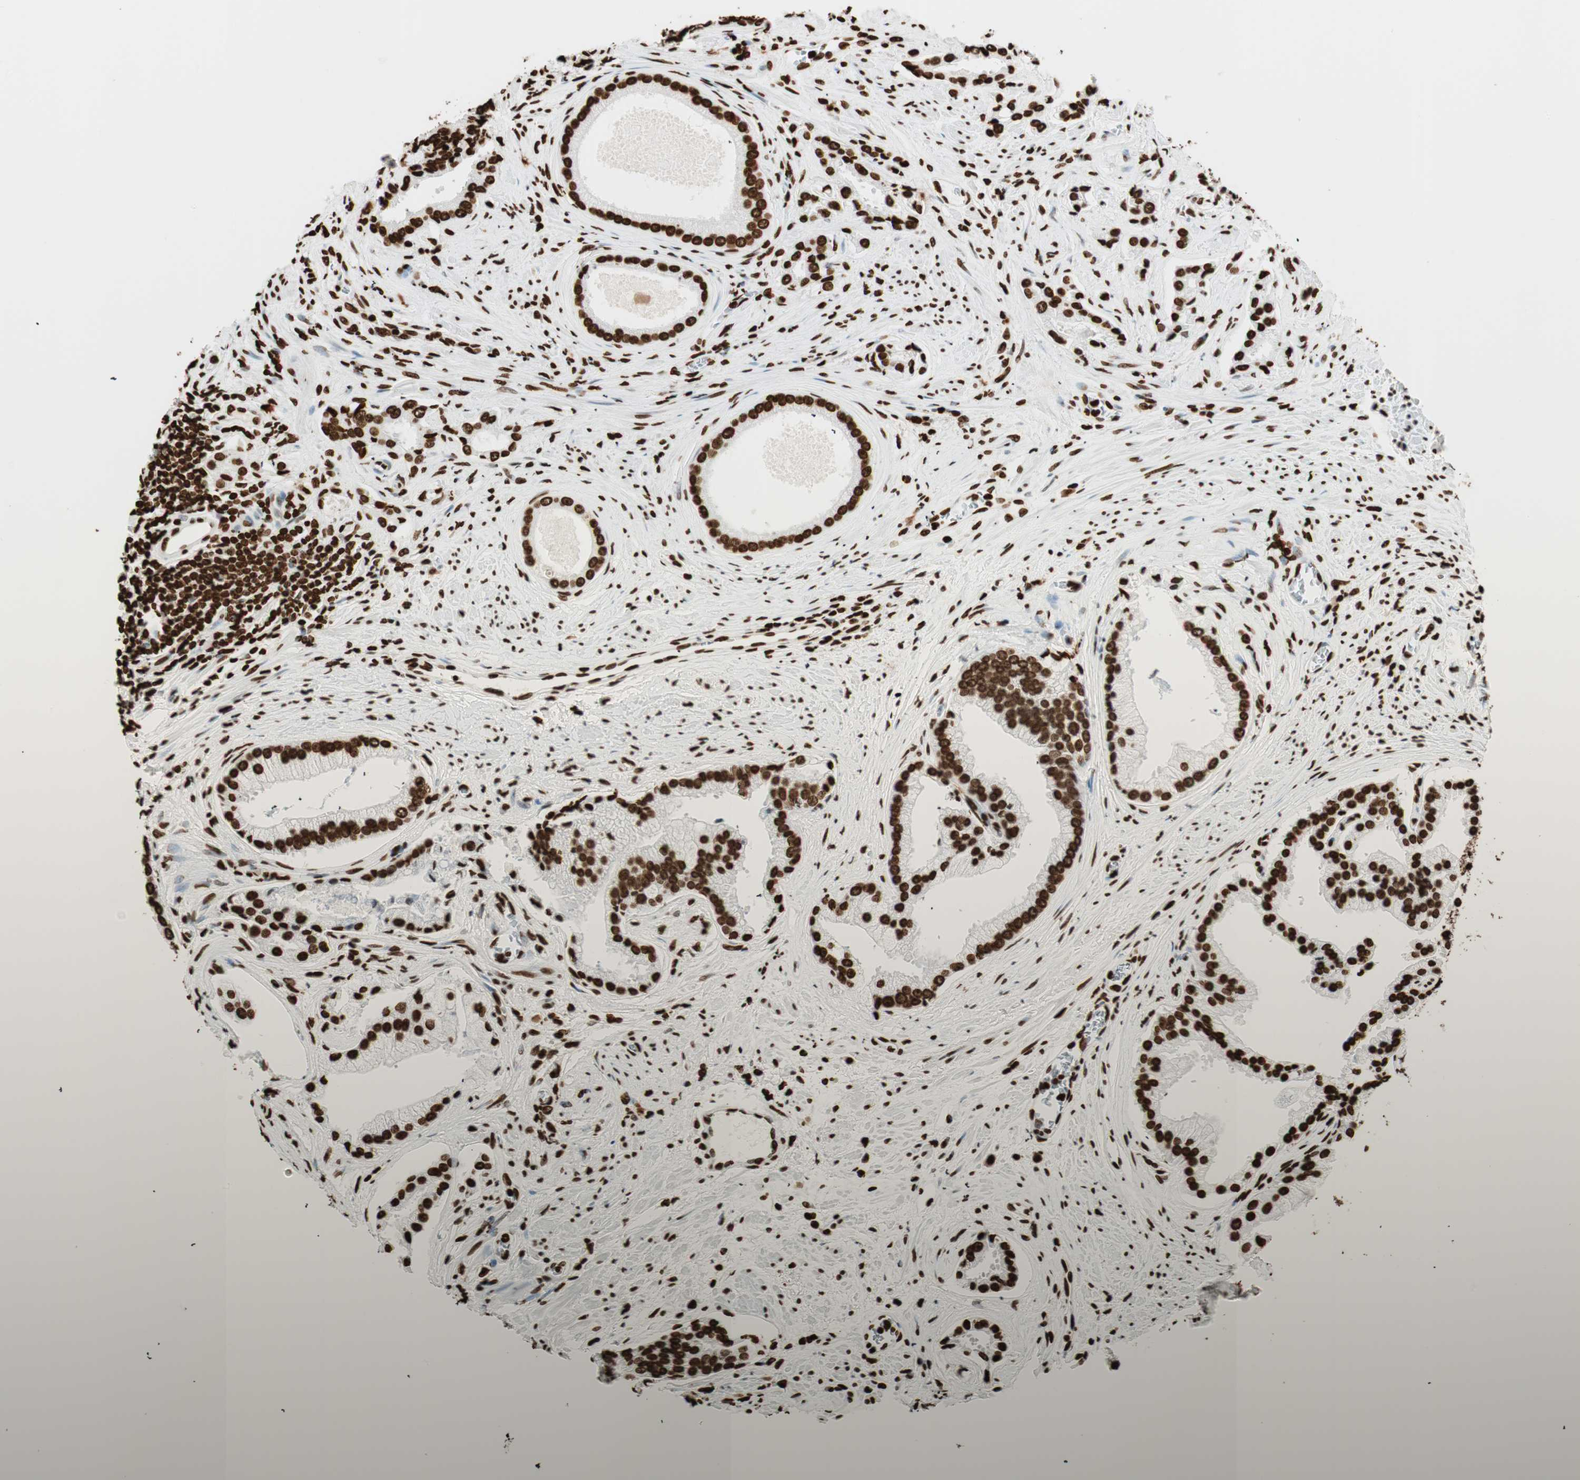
{"staining": {"intensity": "strong", "quantity": ">75%", "location": "nuclear"}, "tissue": "prostate cancer", "cell_type": "Tumor cells", "image_type": "cancer", "snomed": [{"axis": "morphology", "description": "Adenocarcinoma, High grade"}, {"axis": "topography", "description": "Prostate"}], "caption": "Protein analysis of prostate adenocarcinoma (high-grade) tissue exhibits strong nuclear expression in about >75% of tumor cells. (DAB IHC, brown staining for protein, blue staining for nuclei).", "gene": "GLI2", "patient": {"sex": "male", "age": 67}}